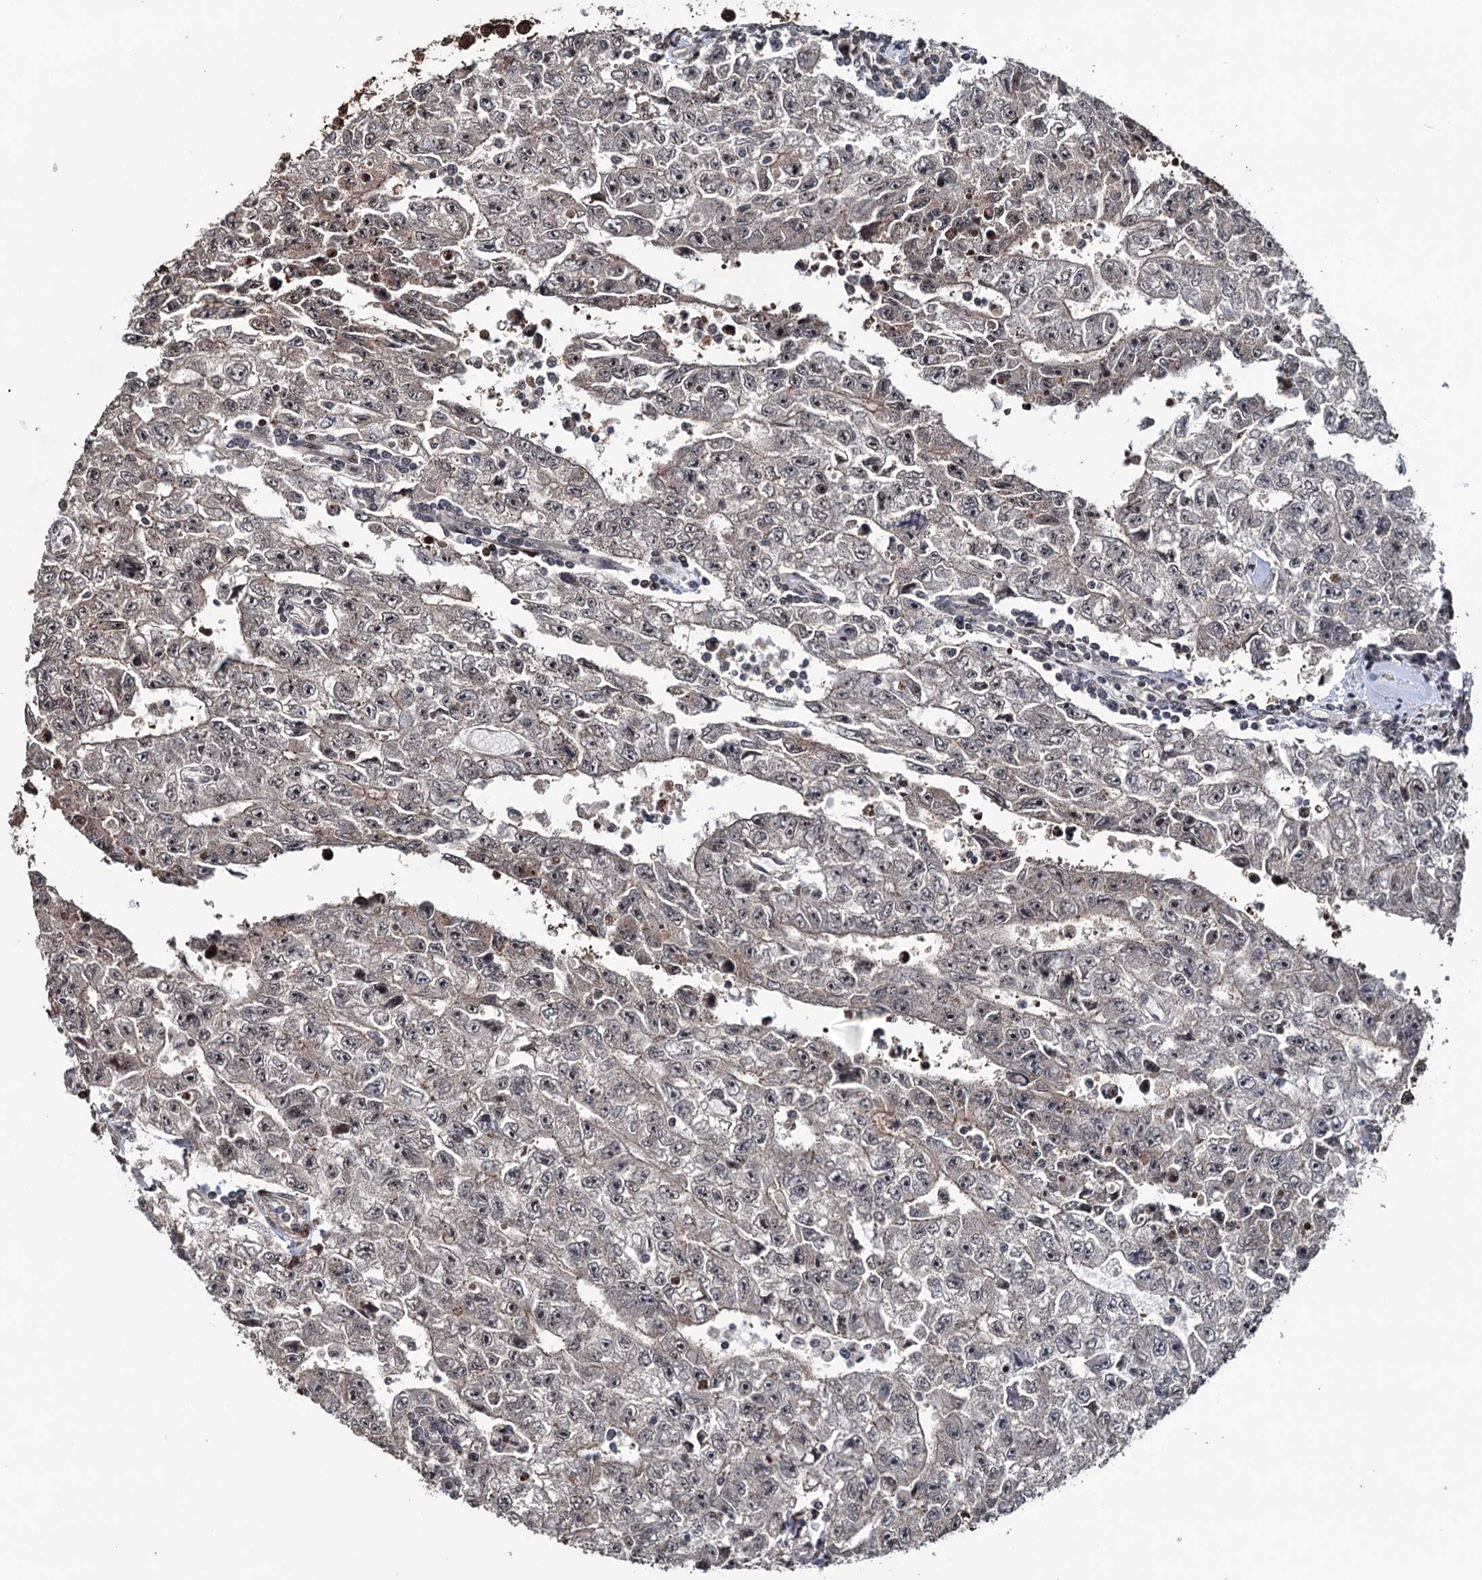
{"staining": {"intensity": "weak", "quantity": "<25%", "location": "cytoplasmic/membranous"}, "tissue": "testis cancer", "cell_type": "Tumor cells", "image_type": "cancer", "snomed": [{"axis": "morphology", "description": "Carcinoma, Embryonal, NOS"}, {"axis": "topography", "description": "Testis"}], "caption": "DAB (3,3'-diaminobenzidine) immunohistochemical staining of human testis cancer (embryonal carcinoma) reveals no significant positivity in tumor cells.", "gene": "EYA4", "patient": {"sex": "male", "age": 17}}